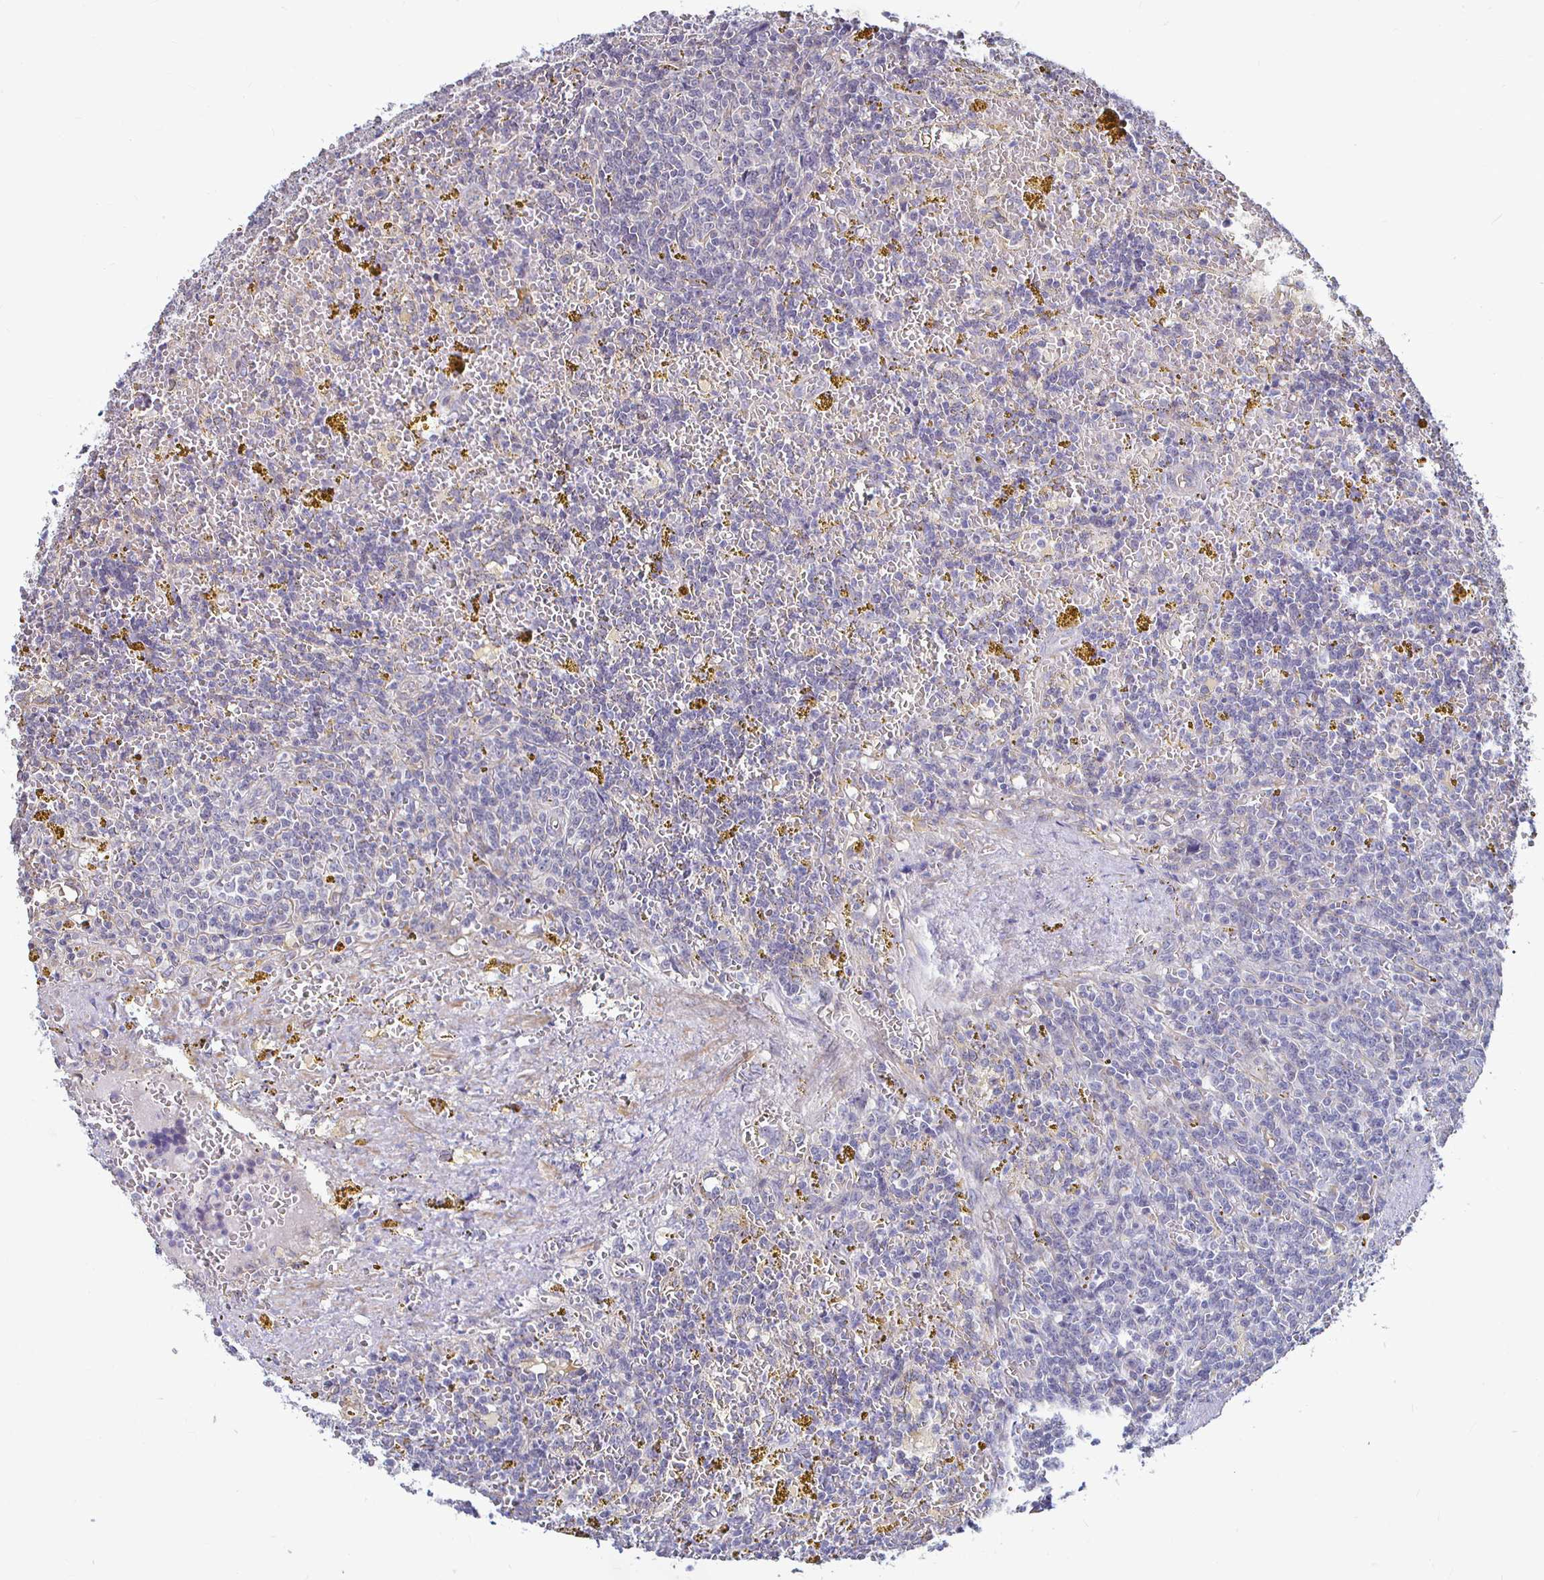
{"staining": {"intensity": "negative", "quantity": "none", "location": "none"}, "tissue": "lymphoma", "cell_type": "Tumor cells", "image_type": "cancer", "snomed": [{"axis": "morphology", "description": "Malignant lymphoma, non-Hodgkin's type, Low grade"}, {"axis": "topography", "description": "Spleen"}, {"axis": "topography", "description": "Lymph node"}], "caption": "Immunohistochemistry of low-grade malignant lymphoma, non-Hodgkin's type reveals no expression in tumor cells.", "gene": "CAPN11", "patient": {"sex": "female", "age": 66}}